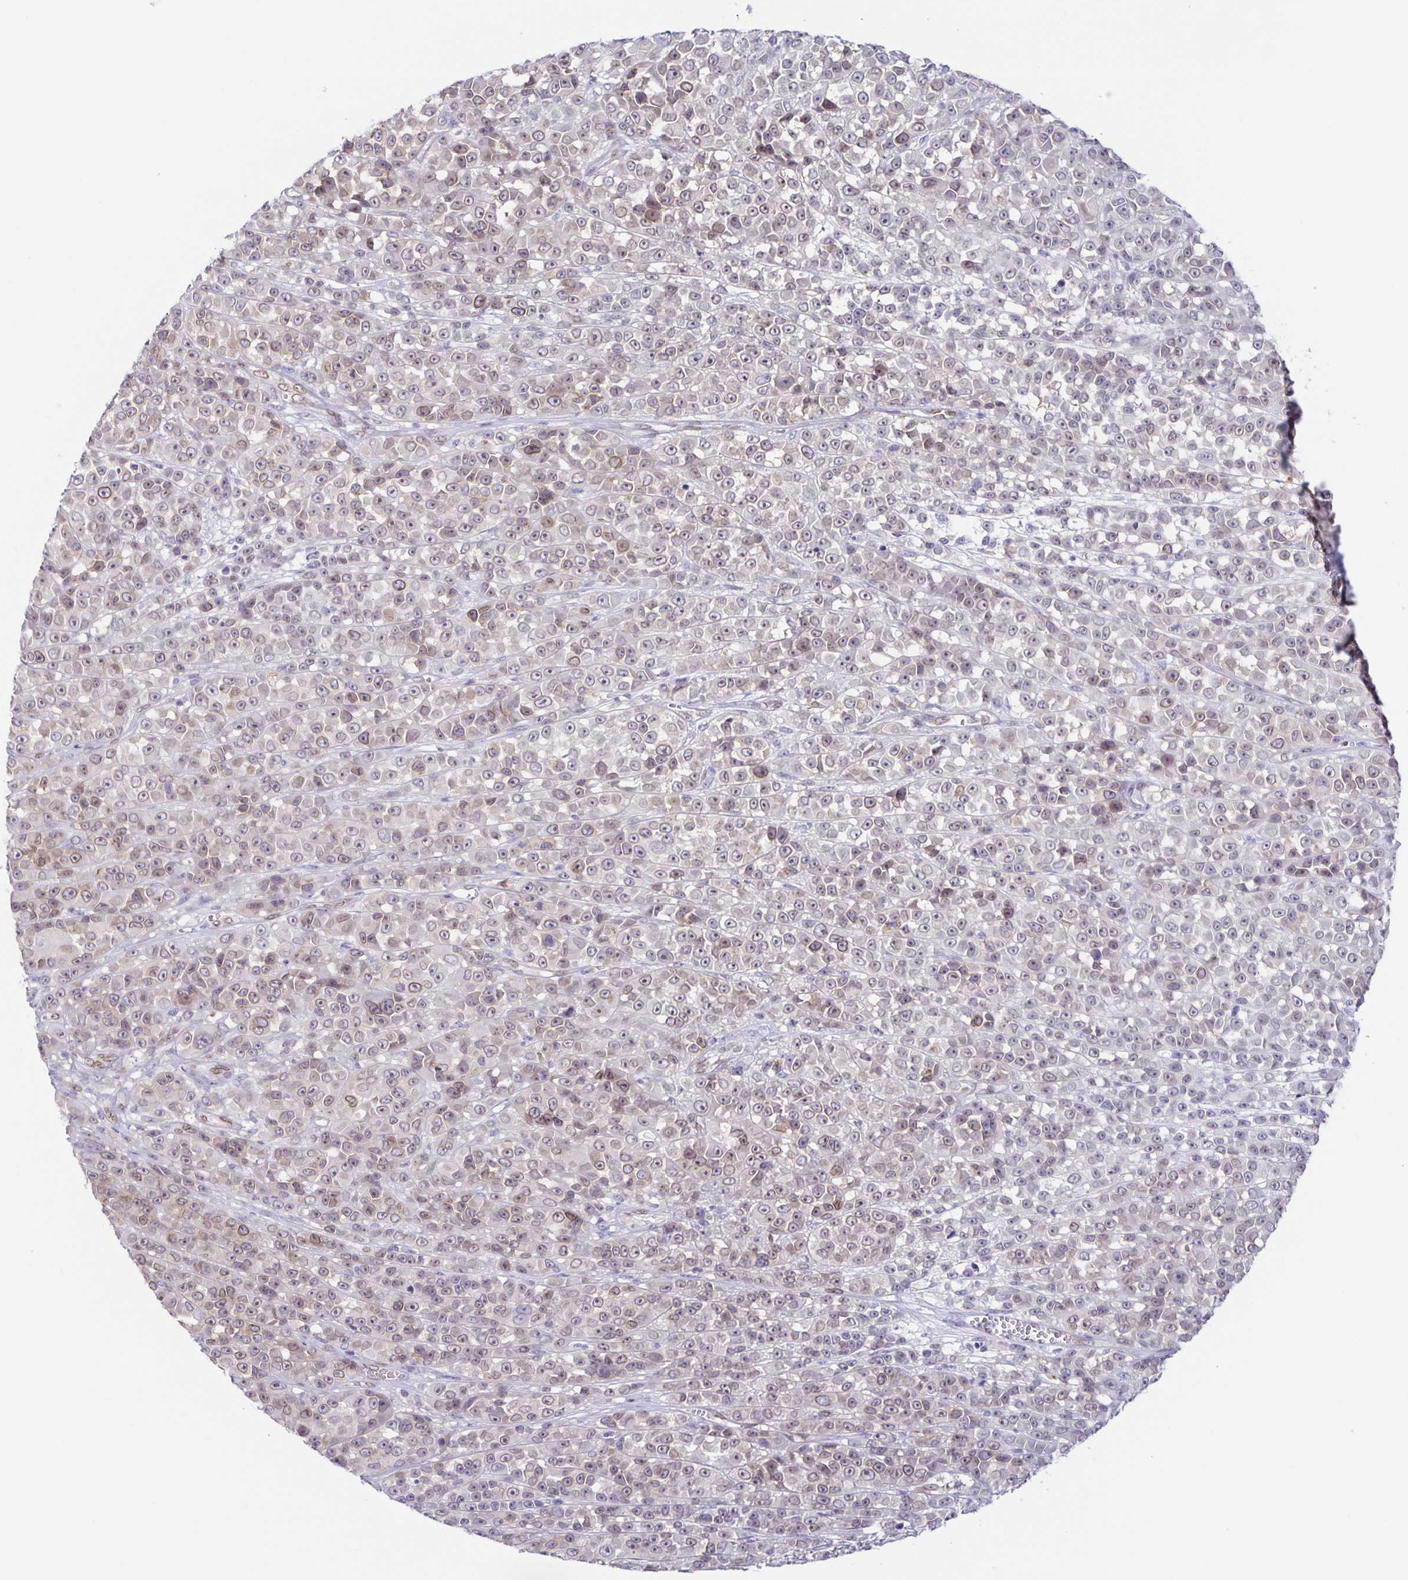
{"staining": {"intensity": "weak", "quantity": "25%-75%", "location": "cytoplasmic/membranous,nuclear"}, "tissue": "melanoma", "cell_type": "Tumor cells", "image_type": "cancer", "snomed": [{"axis": "morphology", "description": "Malignant melanoma, NOS"}, {"axis": "topography", "description": "Skin"}, {"axis": "topography", "description": "Skin of back"}], "caption": "Protein staining reveals weak cytoplasmic/membranous and nuclear expression in approximately 25%-75% of tumor cells in melanoma.", "gene": "SYNE2", "patient": {"sex": "male", "age": 91}}